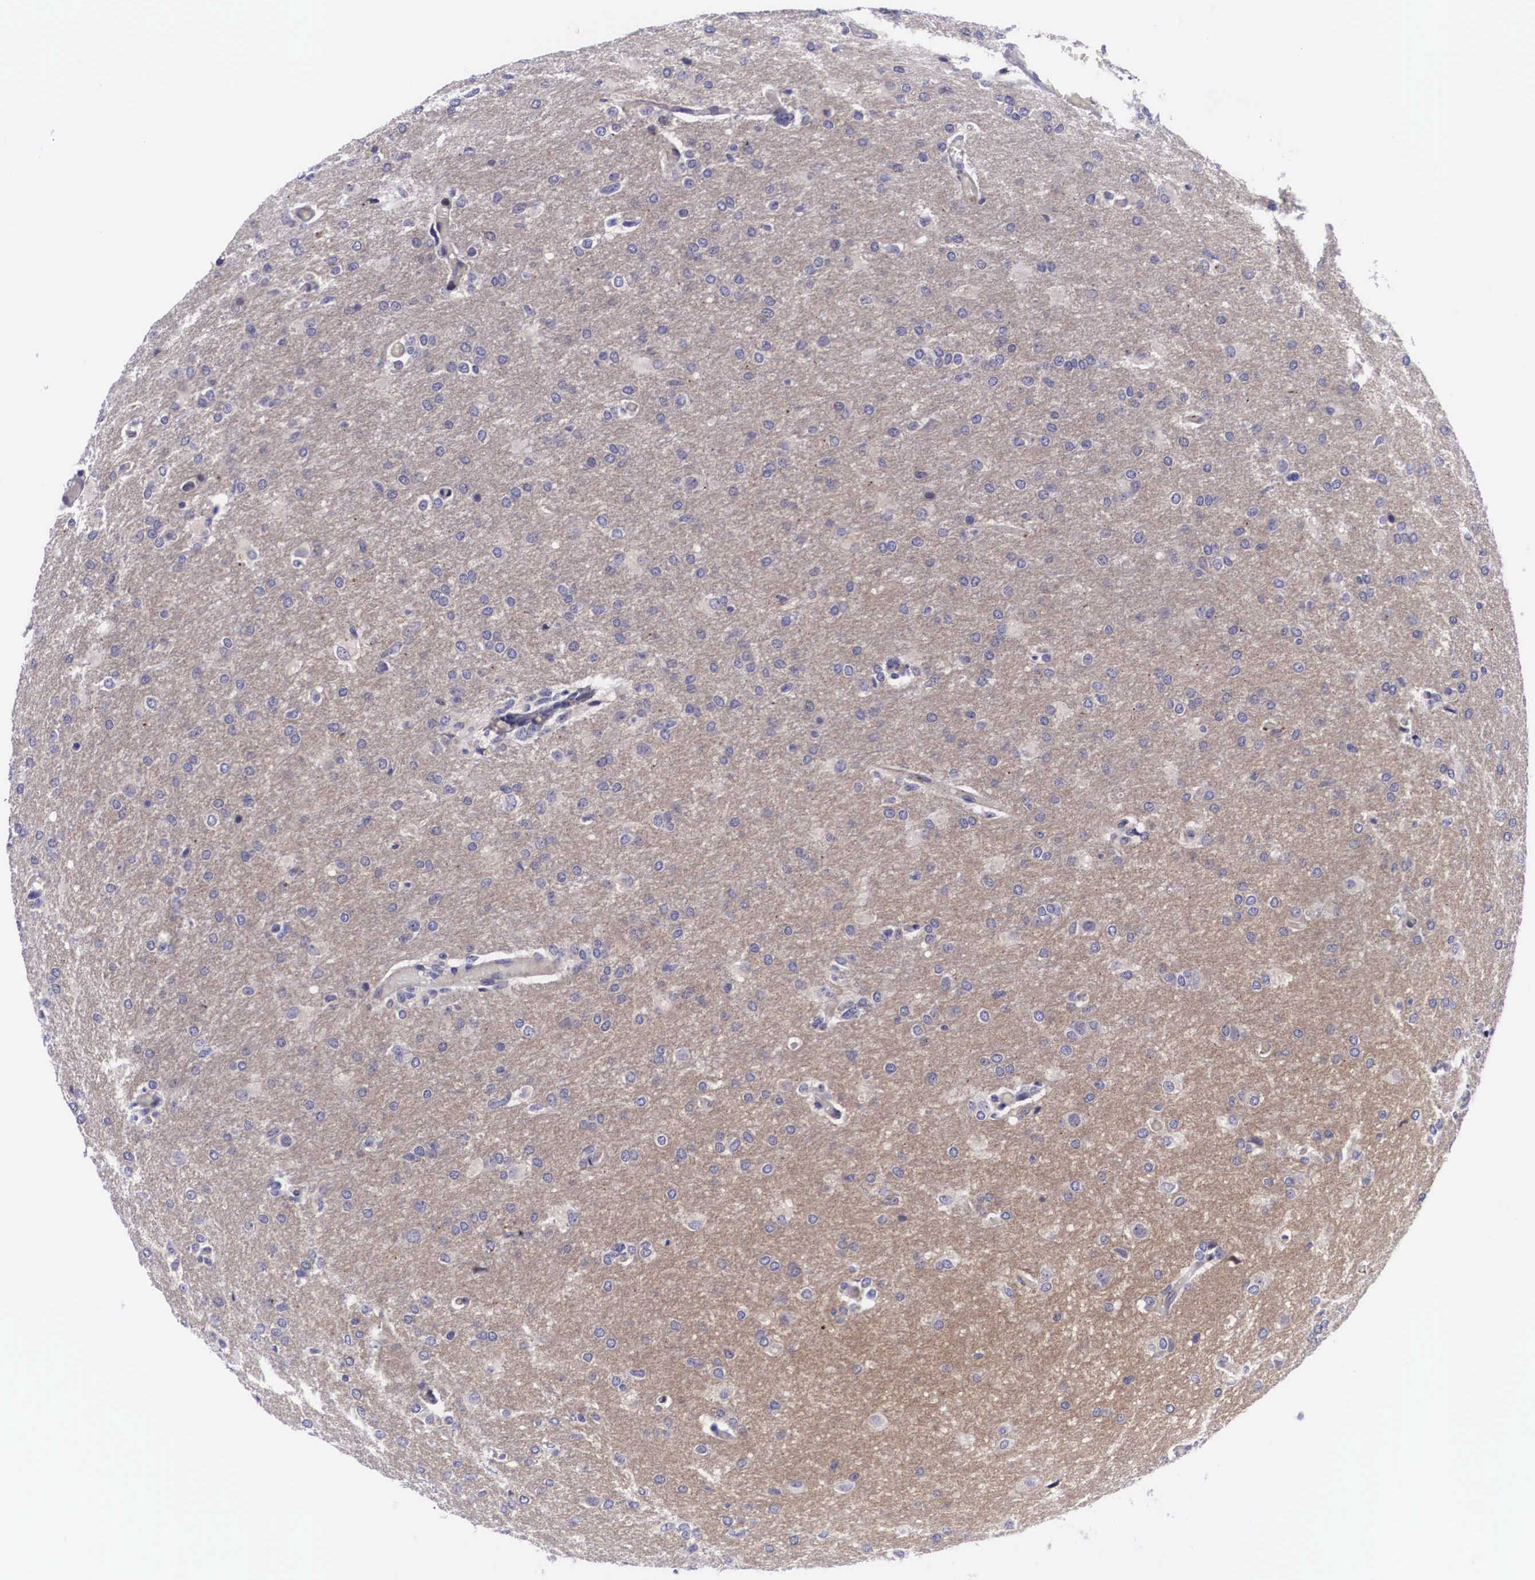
{"staining": {"intensity": "weak", "quantity": ">75%", "location": "cytoplasmic/membranous"}, "tissue": "glioma", "cell_type": "Tumor cells", "image_type": "cancer", "snomed": [{"axis": "morphology", "description": "Glioma, malignant, High grade"}, {"axis": "topography", "description": "Brain"}], "caption": "Approximately >75% of tumor cells in glioma show weak cytoplasmic/membranous protein expression as visualized by brown immunohistochemical staining.", "gene": "EMID1", "patient": {"sex": "male", "age": 68}}